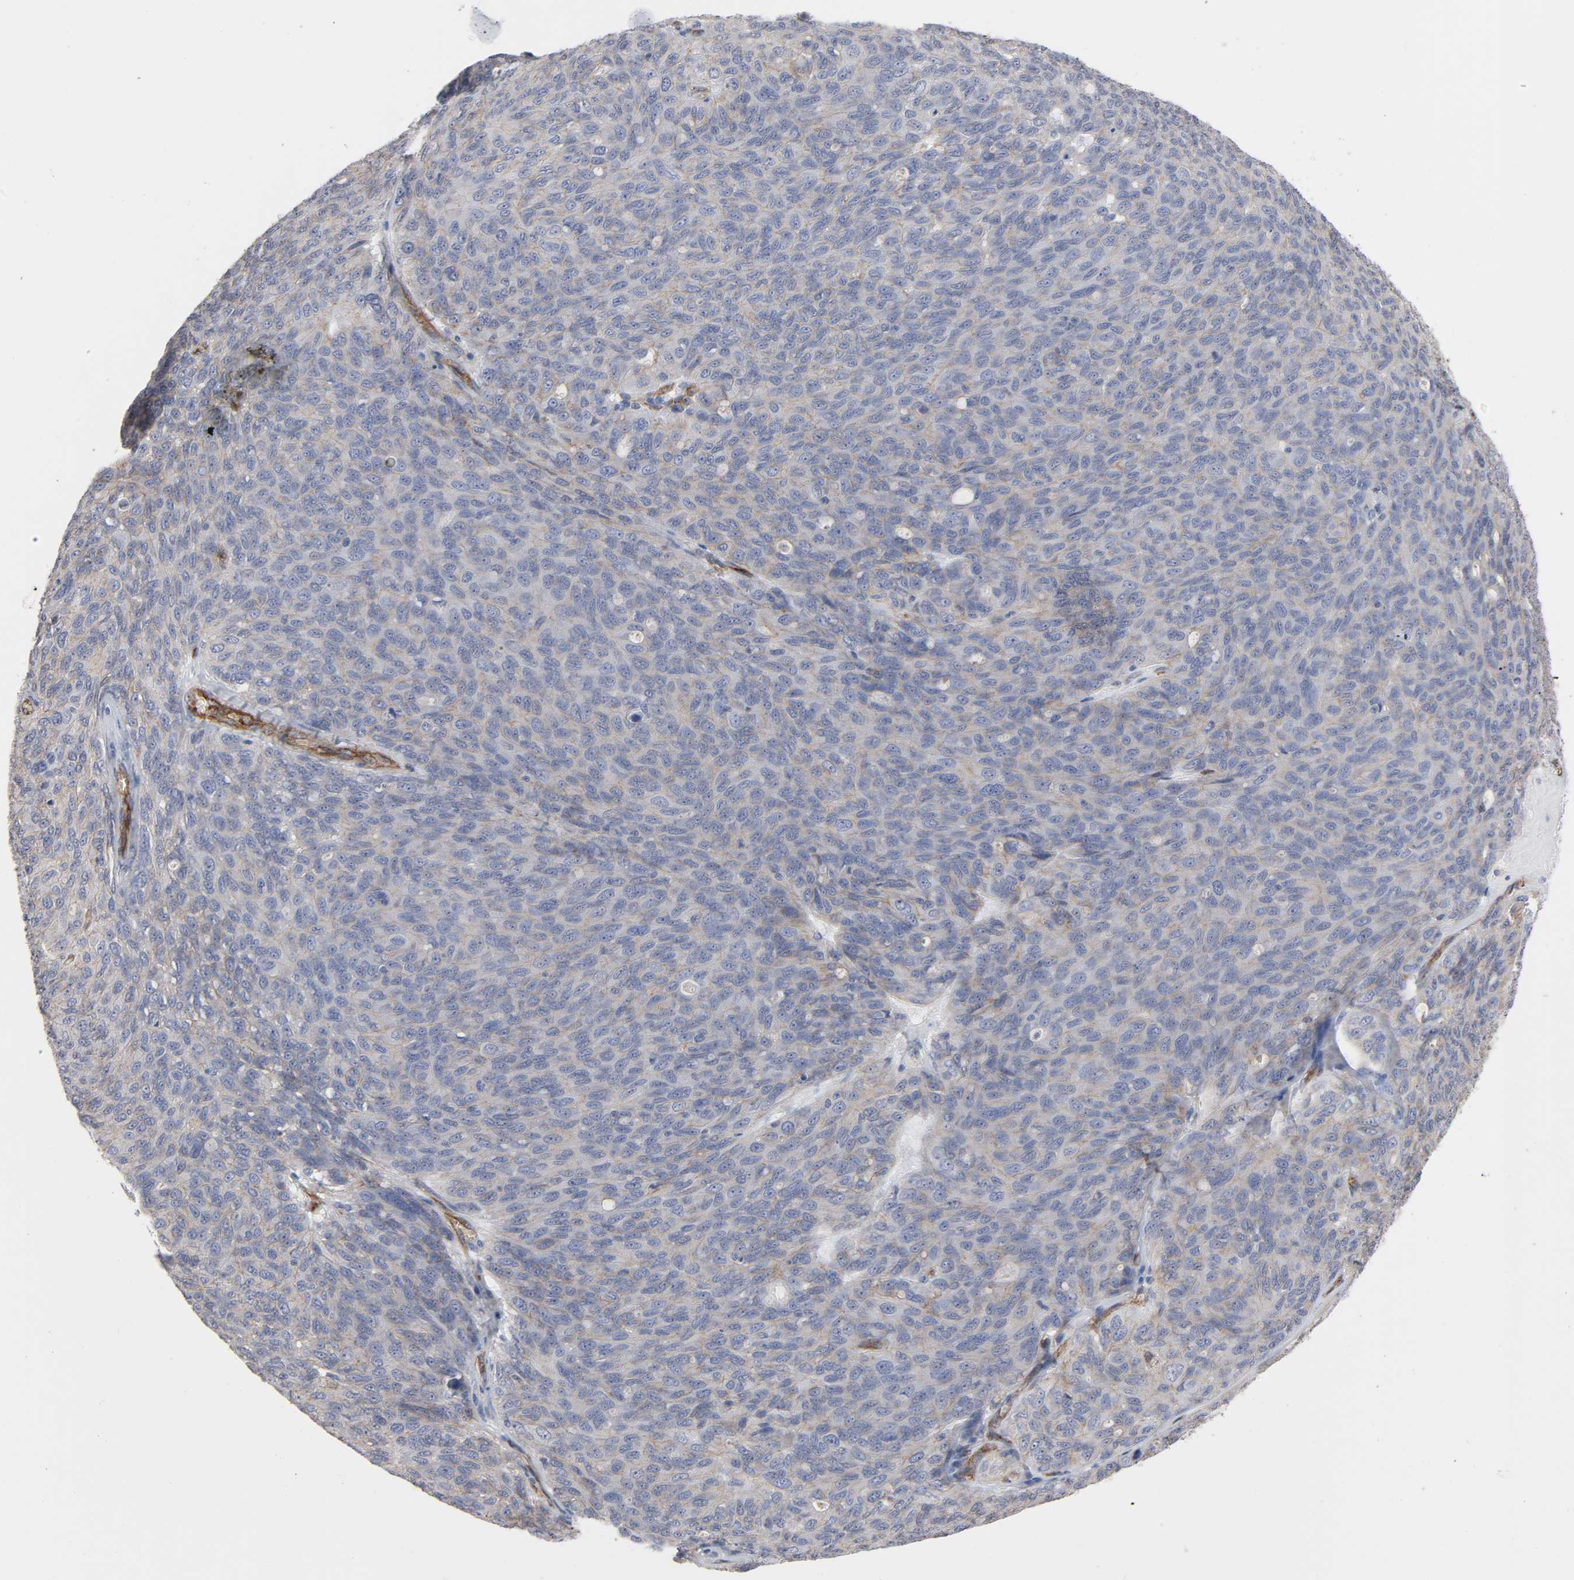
{"staining": {"intensity": "weak", "quantity": "25%-75%", "location": "cytoplasmic/membranous"}, "tissue": "ovarian cancer", "cell_type": "Tumor cells", "image_type": "cancer", "snomed": [{"axis": "morphology", "description": "Carcinoma, endometroid"}, {"axis": "topography", "description": "Ovary"}], "caption": "Immunohistochemical staining of human ovarian cancer displays low levels of weak cytoplasmic/membranous expression in about 25%-75% of tumor cells.", "gene": "SPTAN1", "patient": {"sex": "female", "age": 60}}